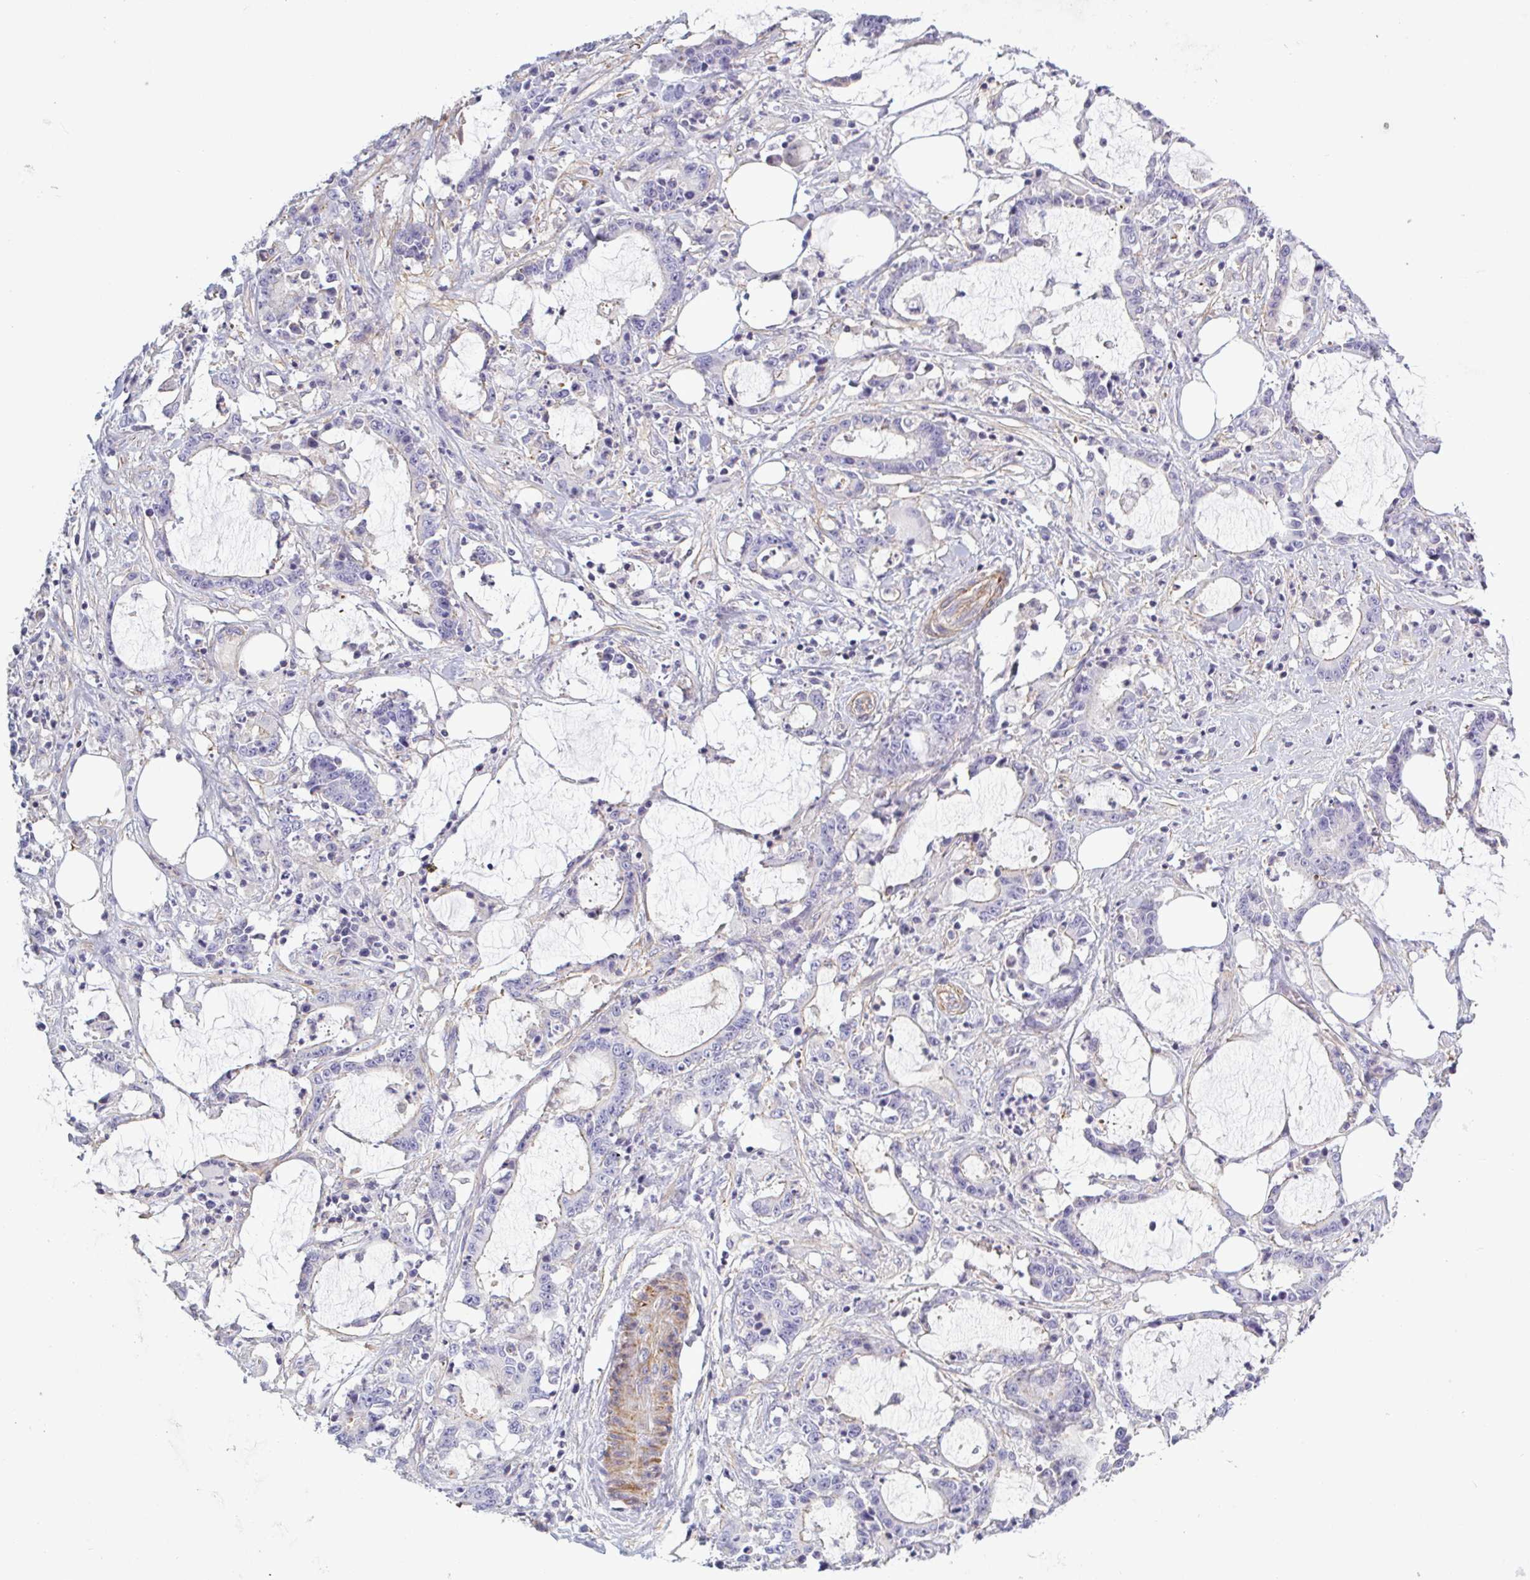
{"staining": {"intensity": "negative", "quantity": "none", "location": "none"}, "tissue": "stomach cancer", "cell_type": "Tumor cells", "image_type": "cancer", "snomed": [{"axis": "morphology", "description": "Adenocarcinoma, NOS"}, {"axis": "topography", "description": "Stomach, upper"}], "caption": "Micrograph shows no significant protein staining in tumor cells of adenocarcinoma (stomach).", "gene": "SHISA7", "patient": {"sex": "male", "age": 68}}